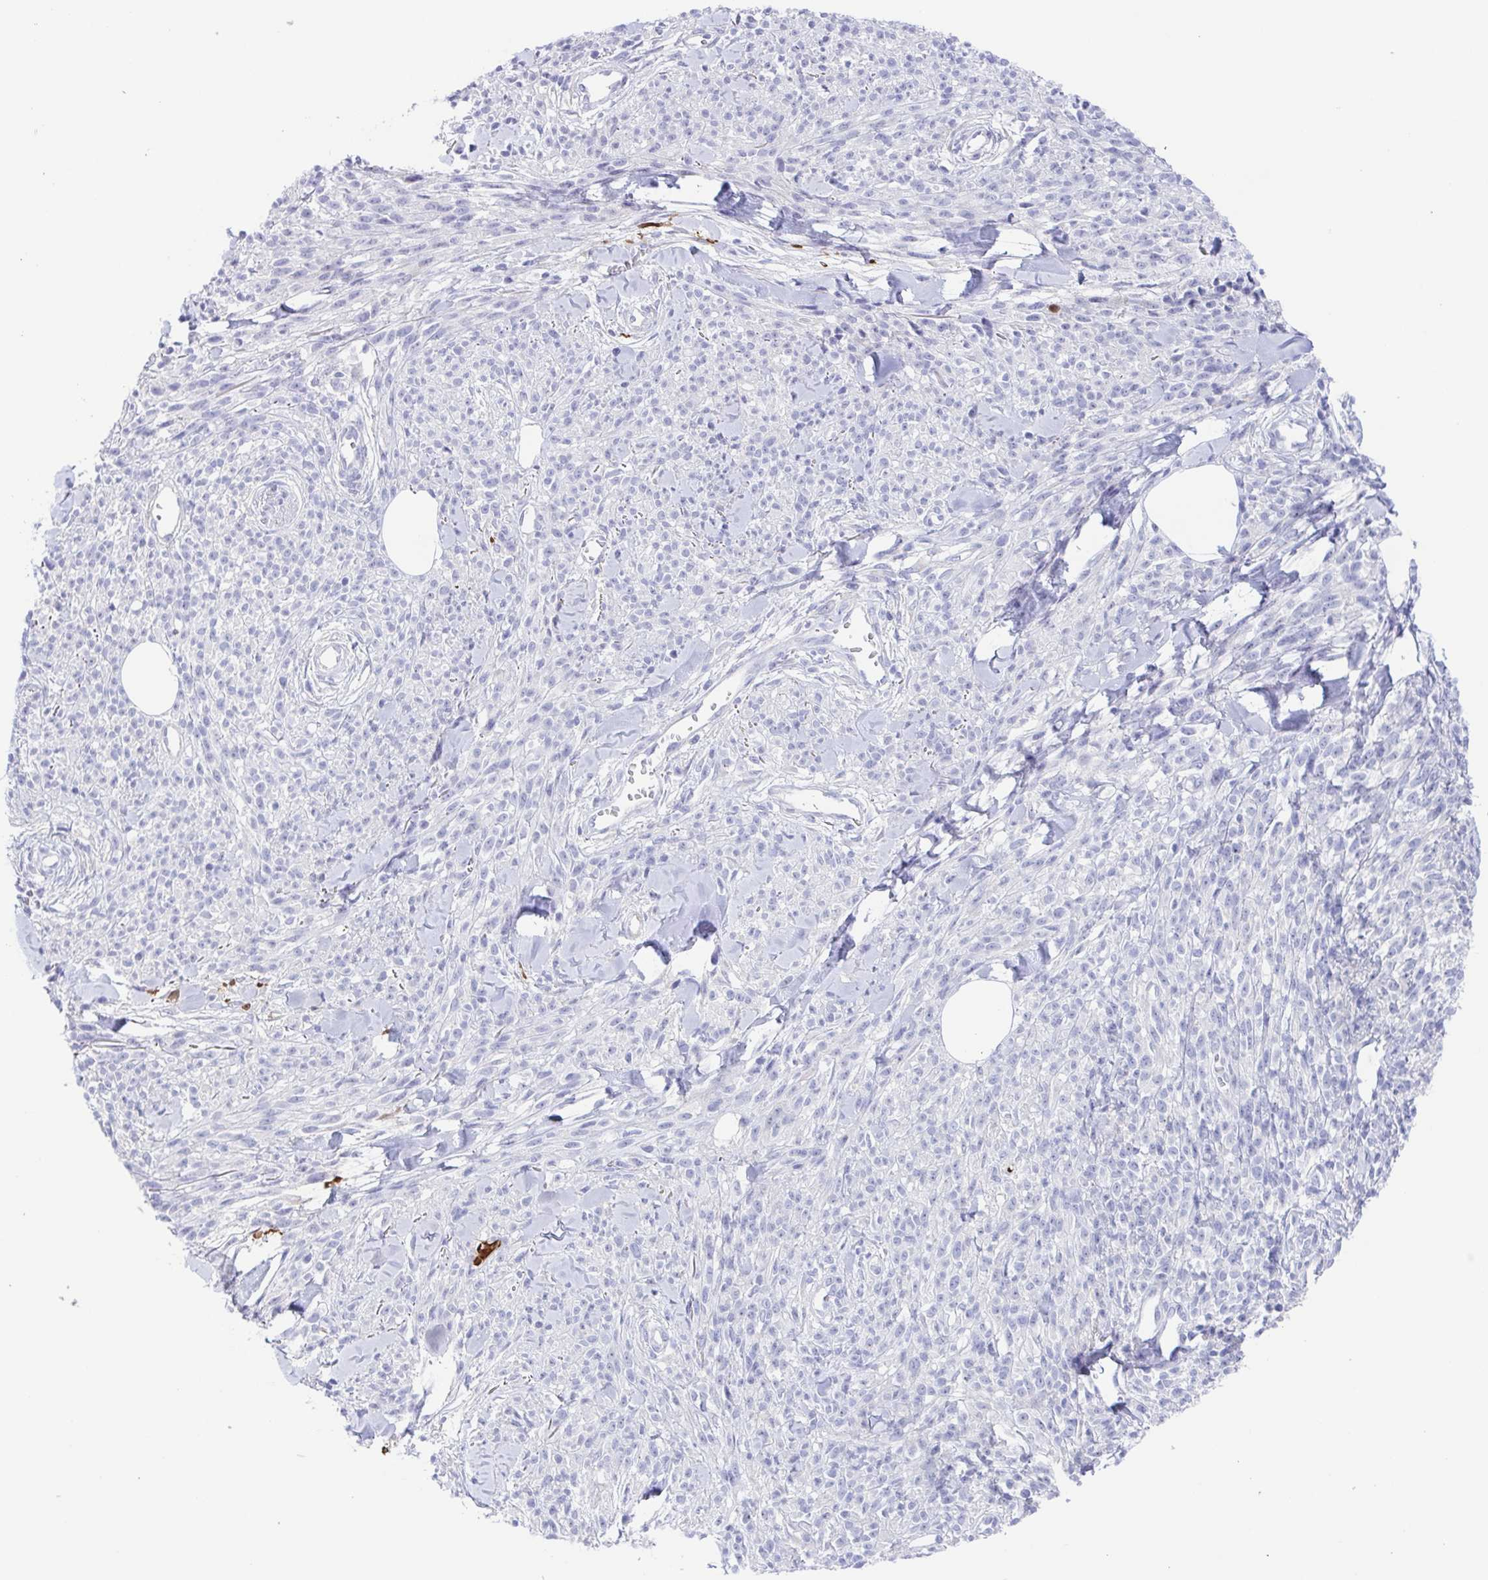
{"staining": {"intensity": "negative", "quantity": "none", "location": "none"}, "tissue": "melanoma", "cell_type": "Tumor cells", "image_type": "cancer", "snomed": [{"axis": "morphology", "description": "Malignant melanoma, NOS"}, {"axis": "topography", "description": "Skin"}, {"axis": "topography", "description": "Skin of trunk"}], "caption": "Histopathology image shows no significant protein expression in tumor cells of melanoma. (Stains: DAB (3,3'-diaminobenzidine) IHC with hematoxylin counter stain, Microscopy: brightfield microscopy at high magnification).", "gene": "MUCL3", "patient": {"sex": "male", "age": 74}}